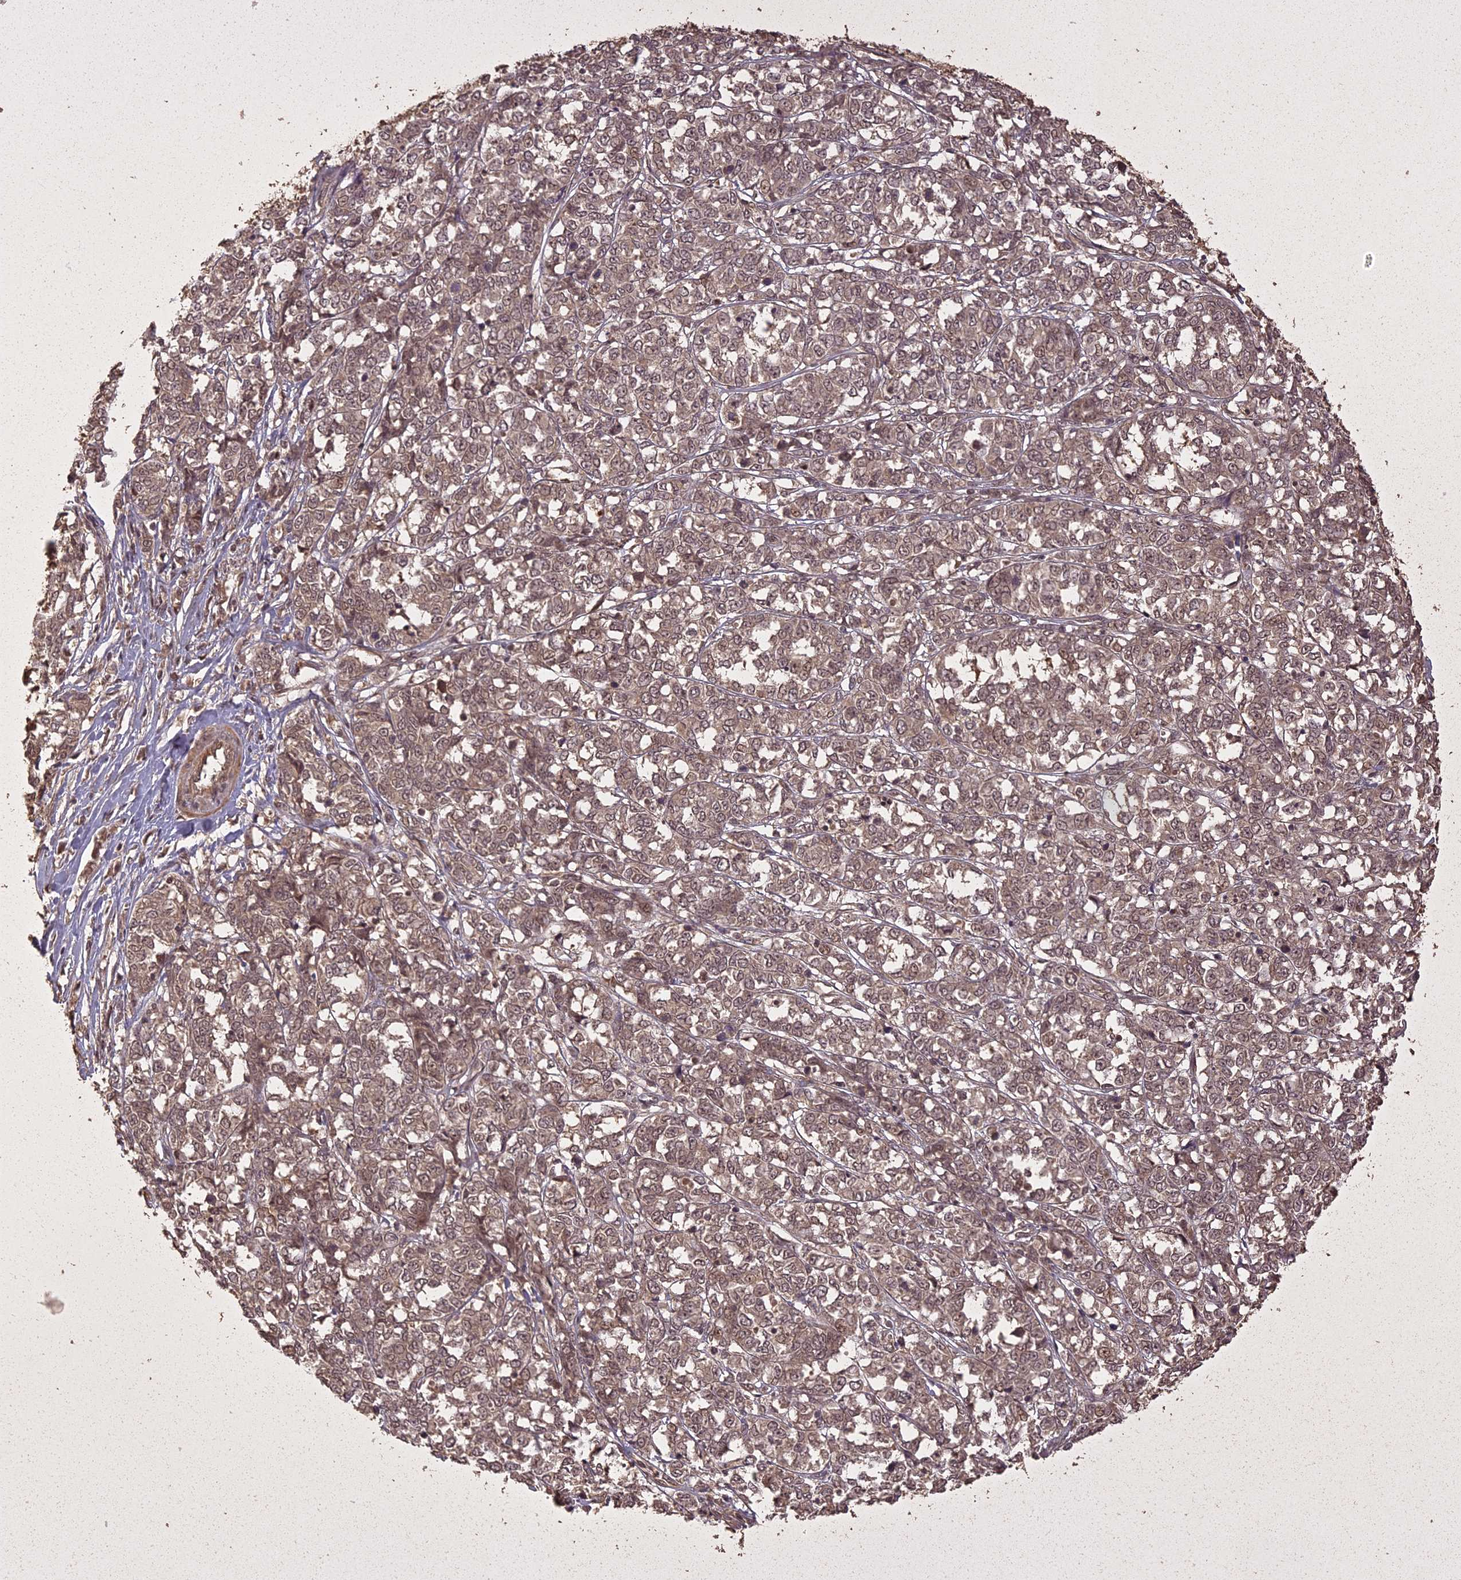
{"staining": {"intensity": "moderate", "quantity": ">75%", "location": "nuclear"}, "tissue": "melanoma", "cell_type": "Tumor cells", "image_type": "cancer", "snomed": [{"axis": "morphology", "description": "Malignant melanoma, NOS"}, {"axis": "topography", "description": "Skin"}], "caption": "IHC staining of melanoma, which shows medium levels of moderate nuclear staining in about >75% of tumor cells indicating moderate nuclear protein expression. The staining was performed using DAB (brown) for protein detection and nuclei were counterstained in hematoxylin (blue).", "gene": "LIN37", "patient": {"sex": "female", "age": 72}}